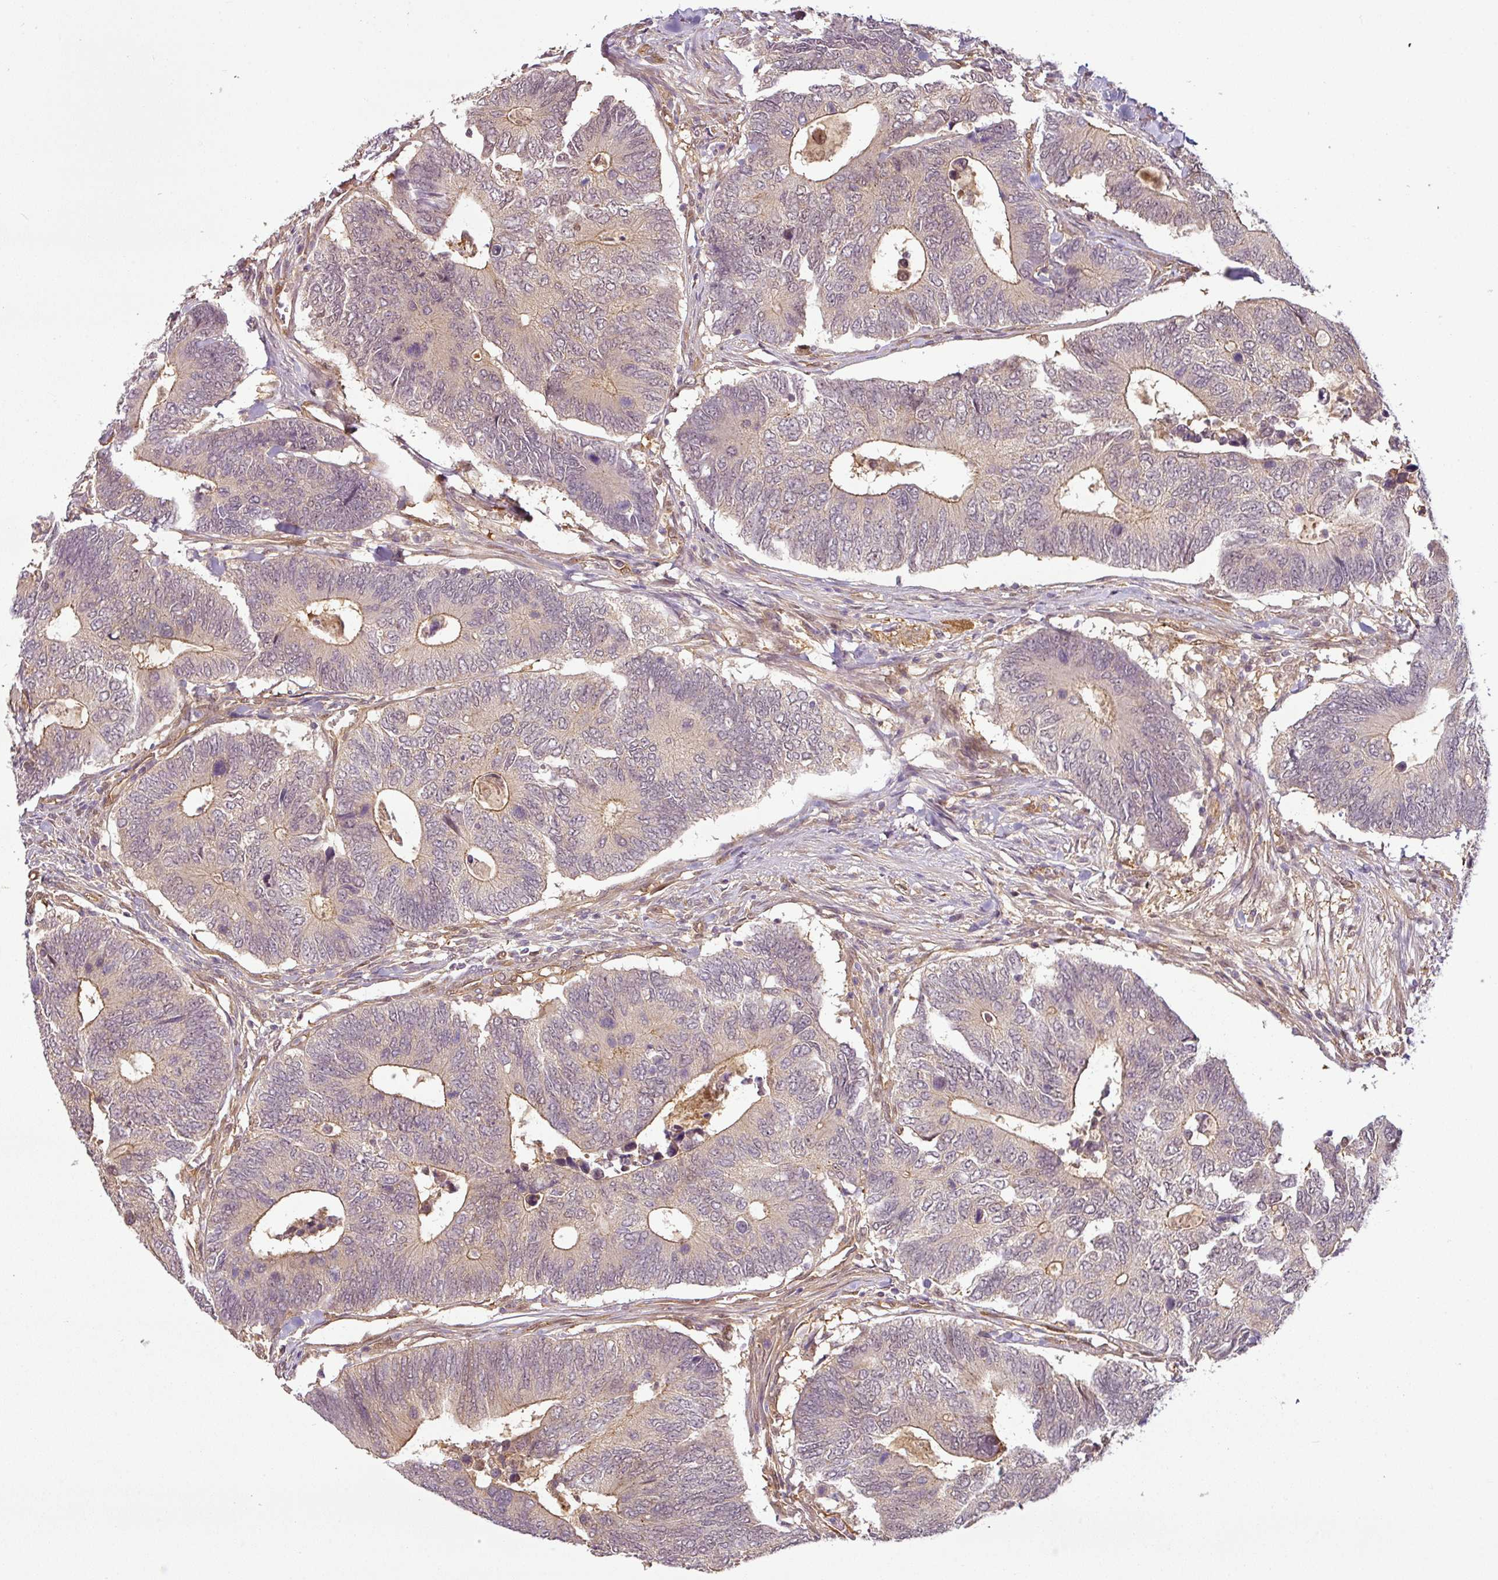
{"staining": {"intensity": "weak", "quantity": "<25%", "location": "cytoplasmic/membranous"}, "tissue": "colorectal cancer", "cell_type": "Tumor cells", "image_type": "cancer", "snomed": [{"axis": "morphology", "description": "Adenocarcinoma, NOS"}, {"axis": "topography", "description": "Colon"}], "caption": "Adenocarcinoma (colorectal) was stained to show a protein in brown. There is no significant expression in tumor cells.", "gene": "ANKRD18A", "patient": {"sex": "male", "age": 87}}